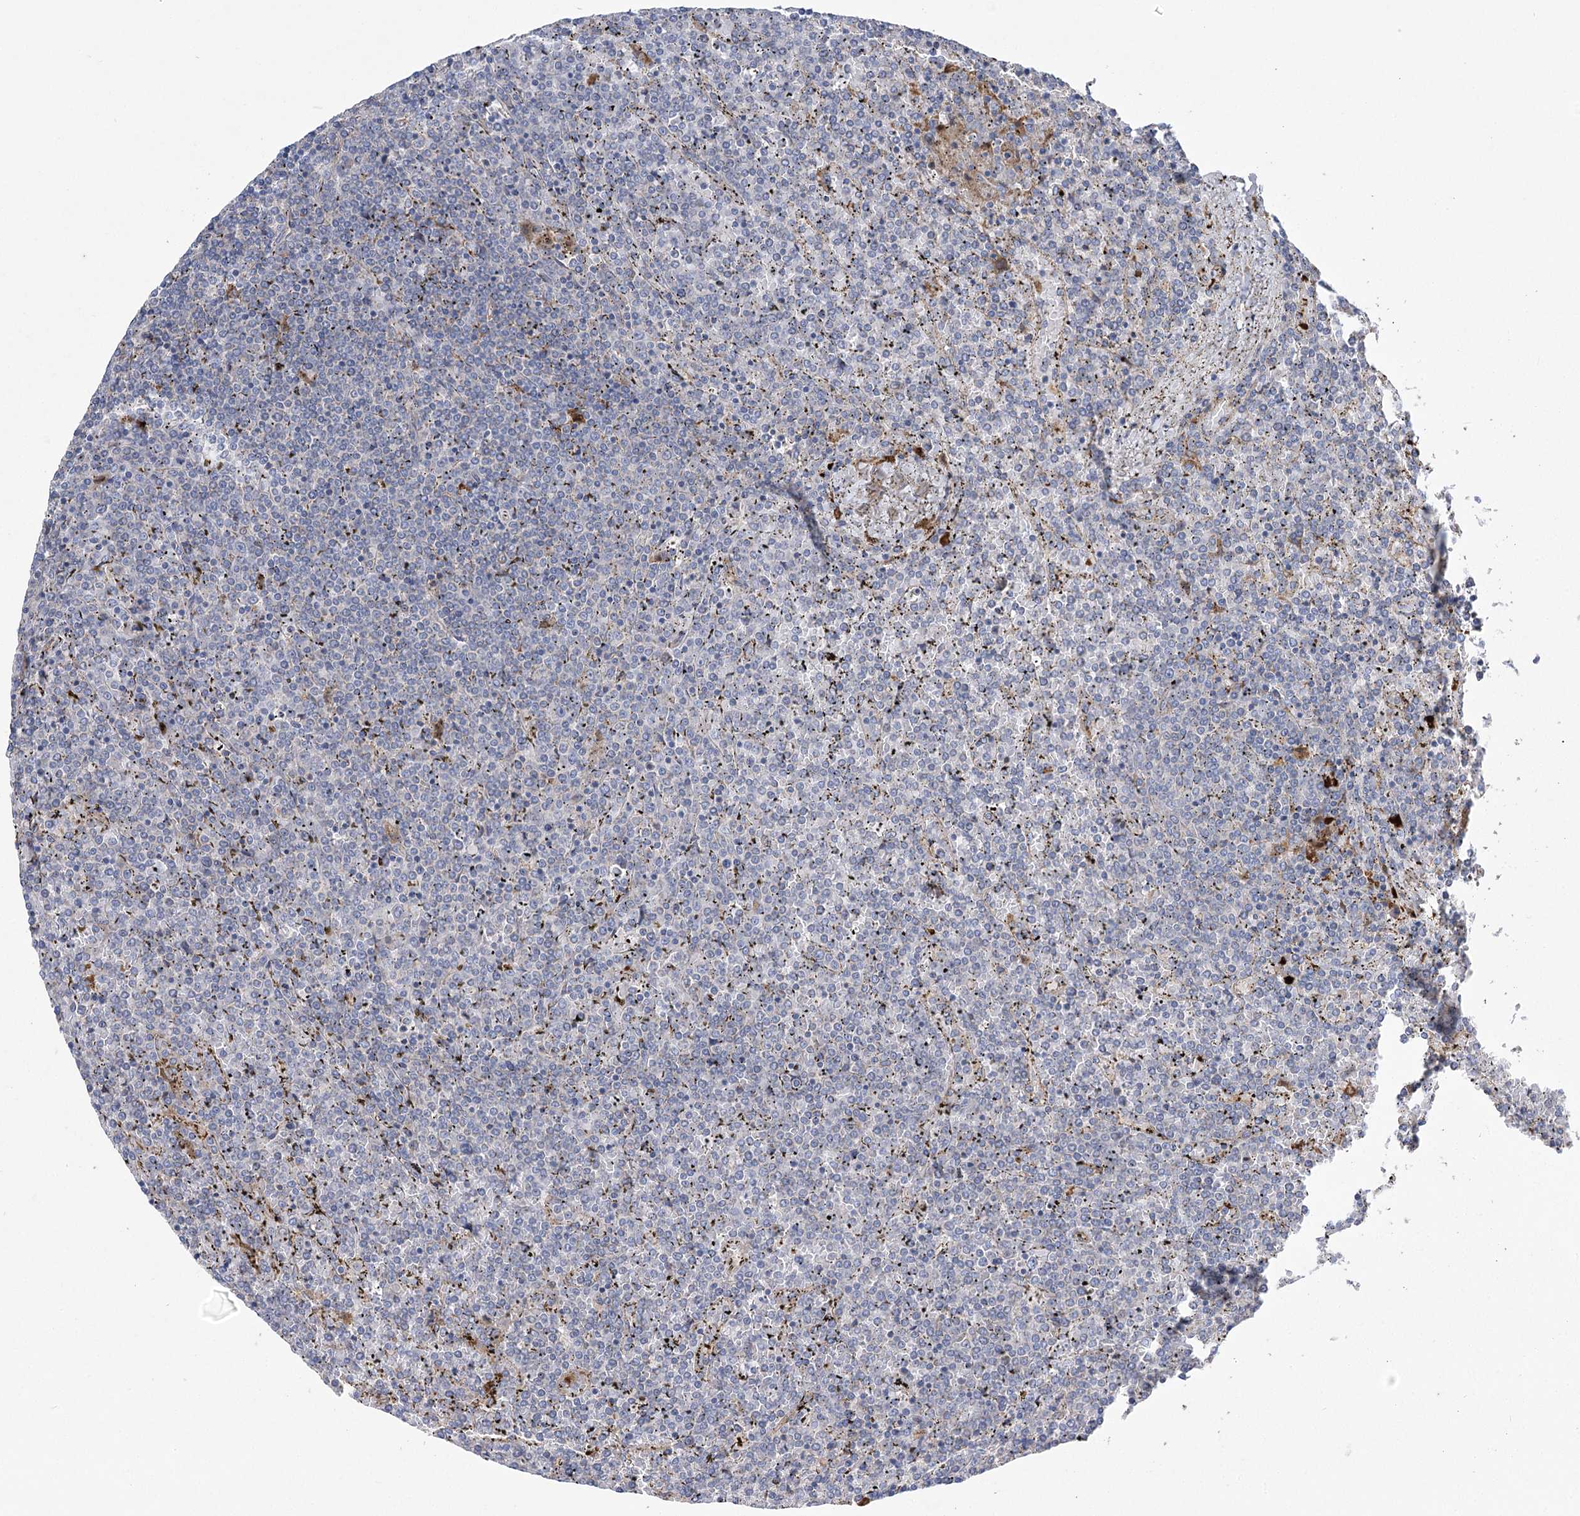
{"staining": {"intensity": "negative", "quantity": "none", "location": "none"}, "tissue": "lymphoma", "cell_type": "Tumor cells", "image_type": "cancer", "snomed": [{"axis": "morphology", "description": "Malignant lymphoma, non-Hodgkin's type, Low grade"}, {"axis": "topography", "description": "Spleen"}], "caption": "The photomicrograph demonstrates no significant staining in tumor cells of lymphoma.", "gene": "RMDN2", "patient": {"sex": "female", "age": 19}}